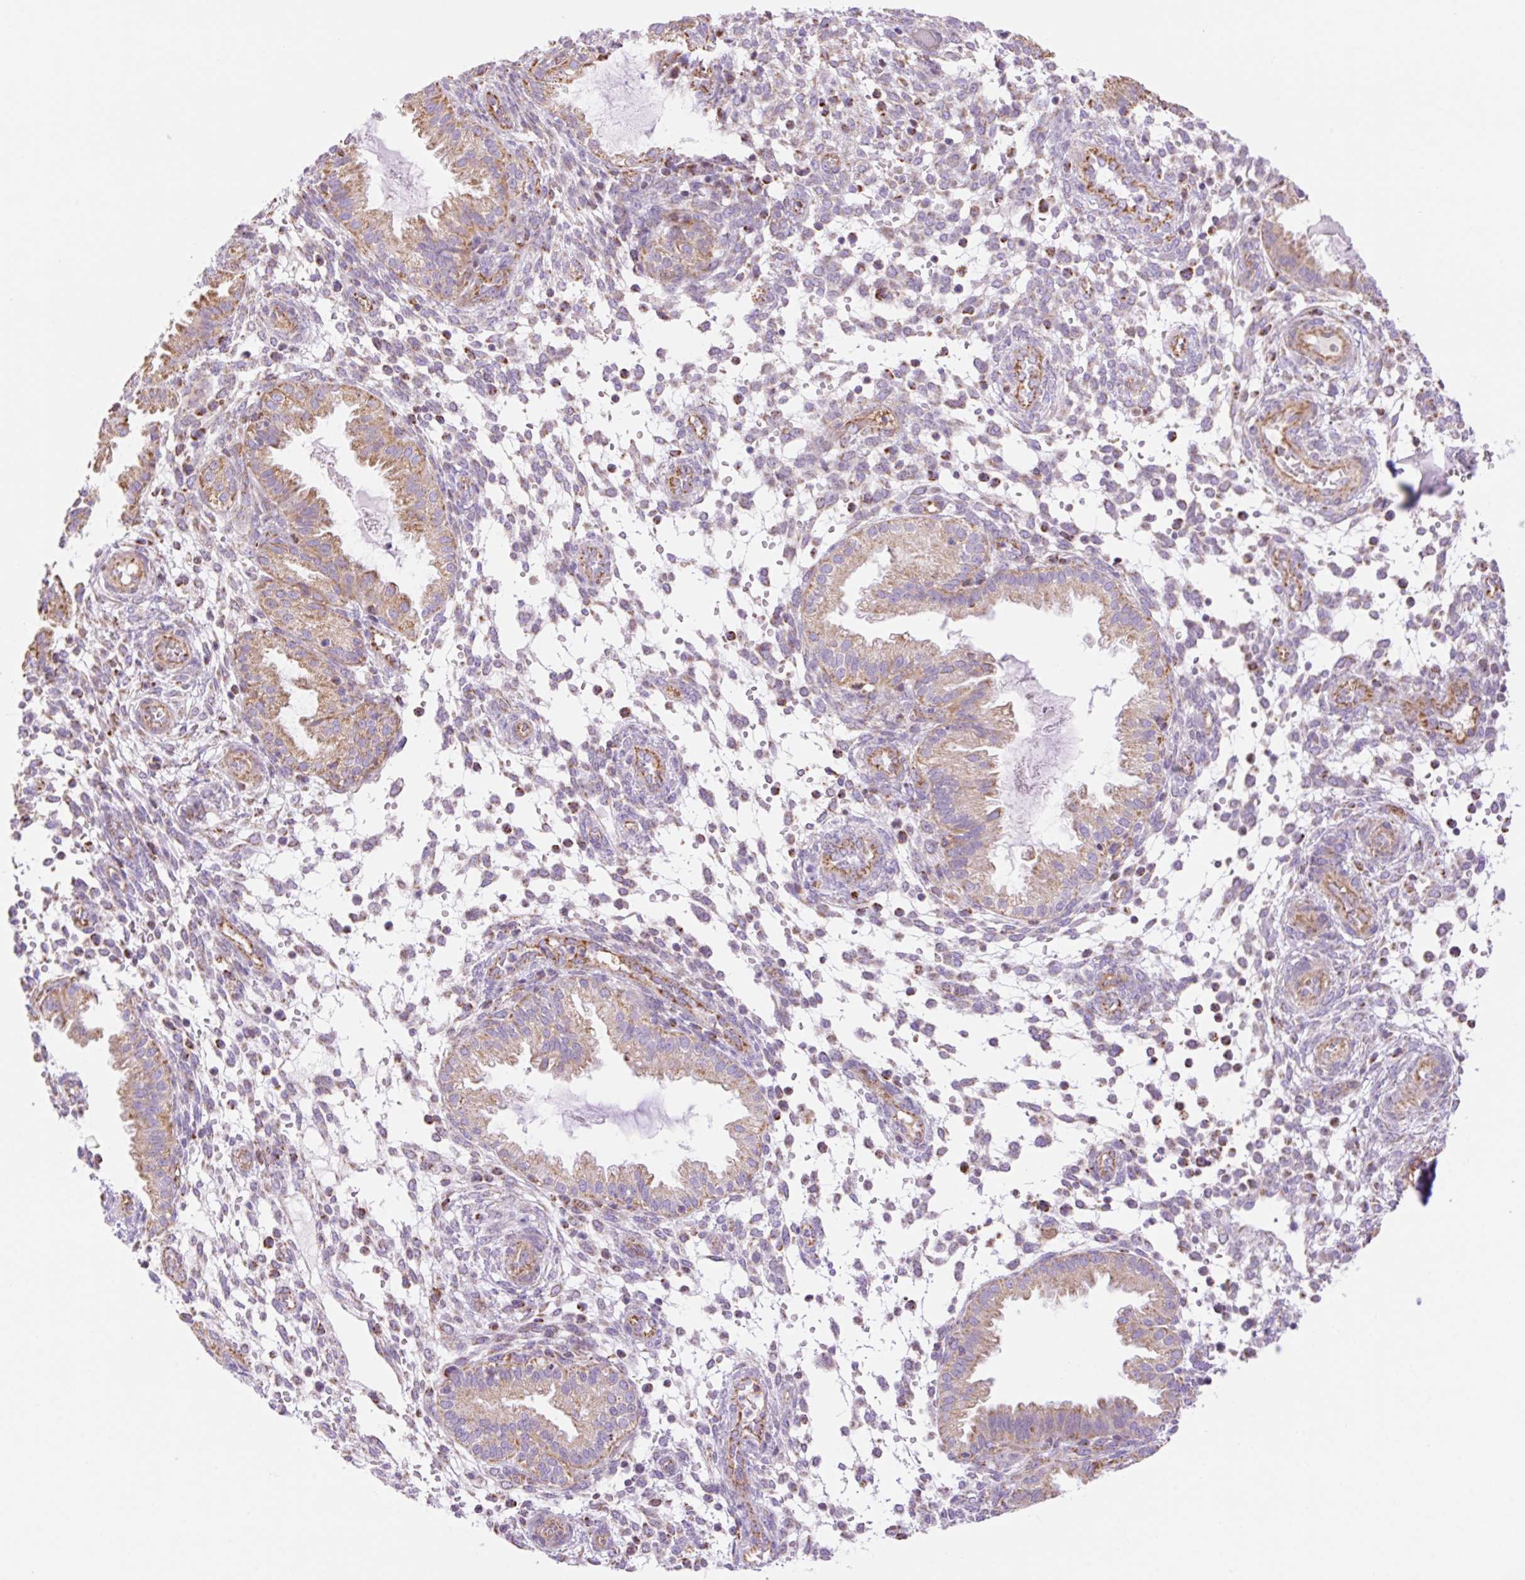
{"staining": {"intensity": "moderate", "quantity": "<25%", "location": "cytoplasmic/membranous"}, "tissue": "endometrium", "cell_type": "Cells in endometrial stroma", "image_type": "normal", "snomed": [{"axis": "morphology", "description": "Normal tissue, NOS"}, {"axis": "topography", "description": "Endometrium"}], "caption": "An immunohistochemistry micrograph of normal tissue is shown. Protein staining in brown labels moderate cytoplasmic/membranous positivity in endometrium within cells in endometrial stroma.", "gene": "ESAM", "patient": {"sex": "female", "age": 33}}